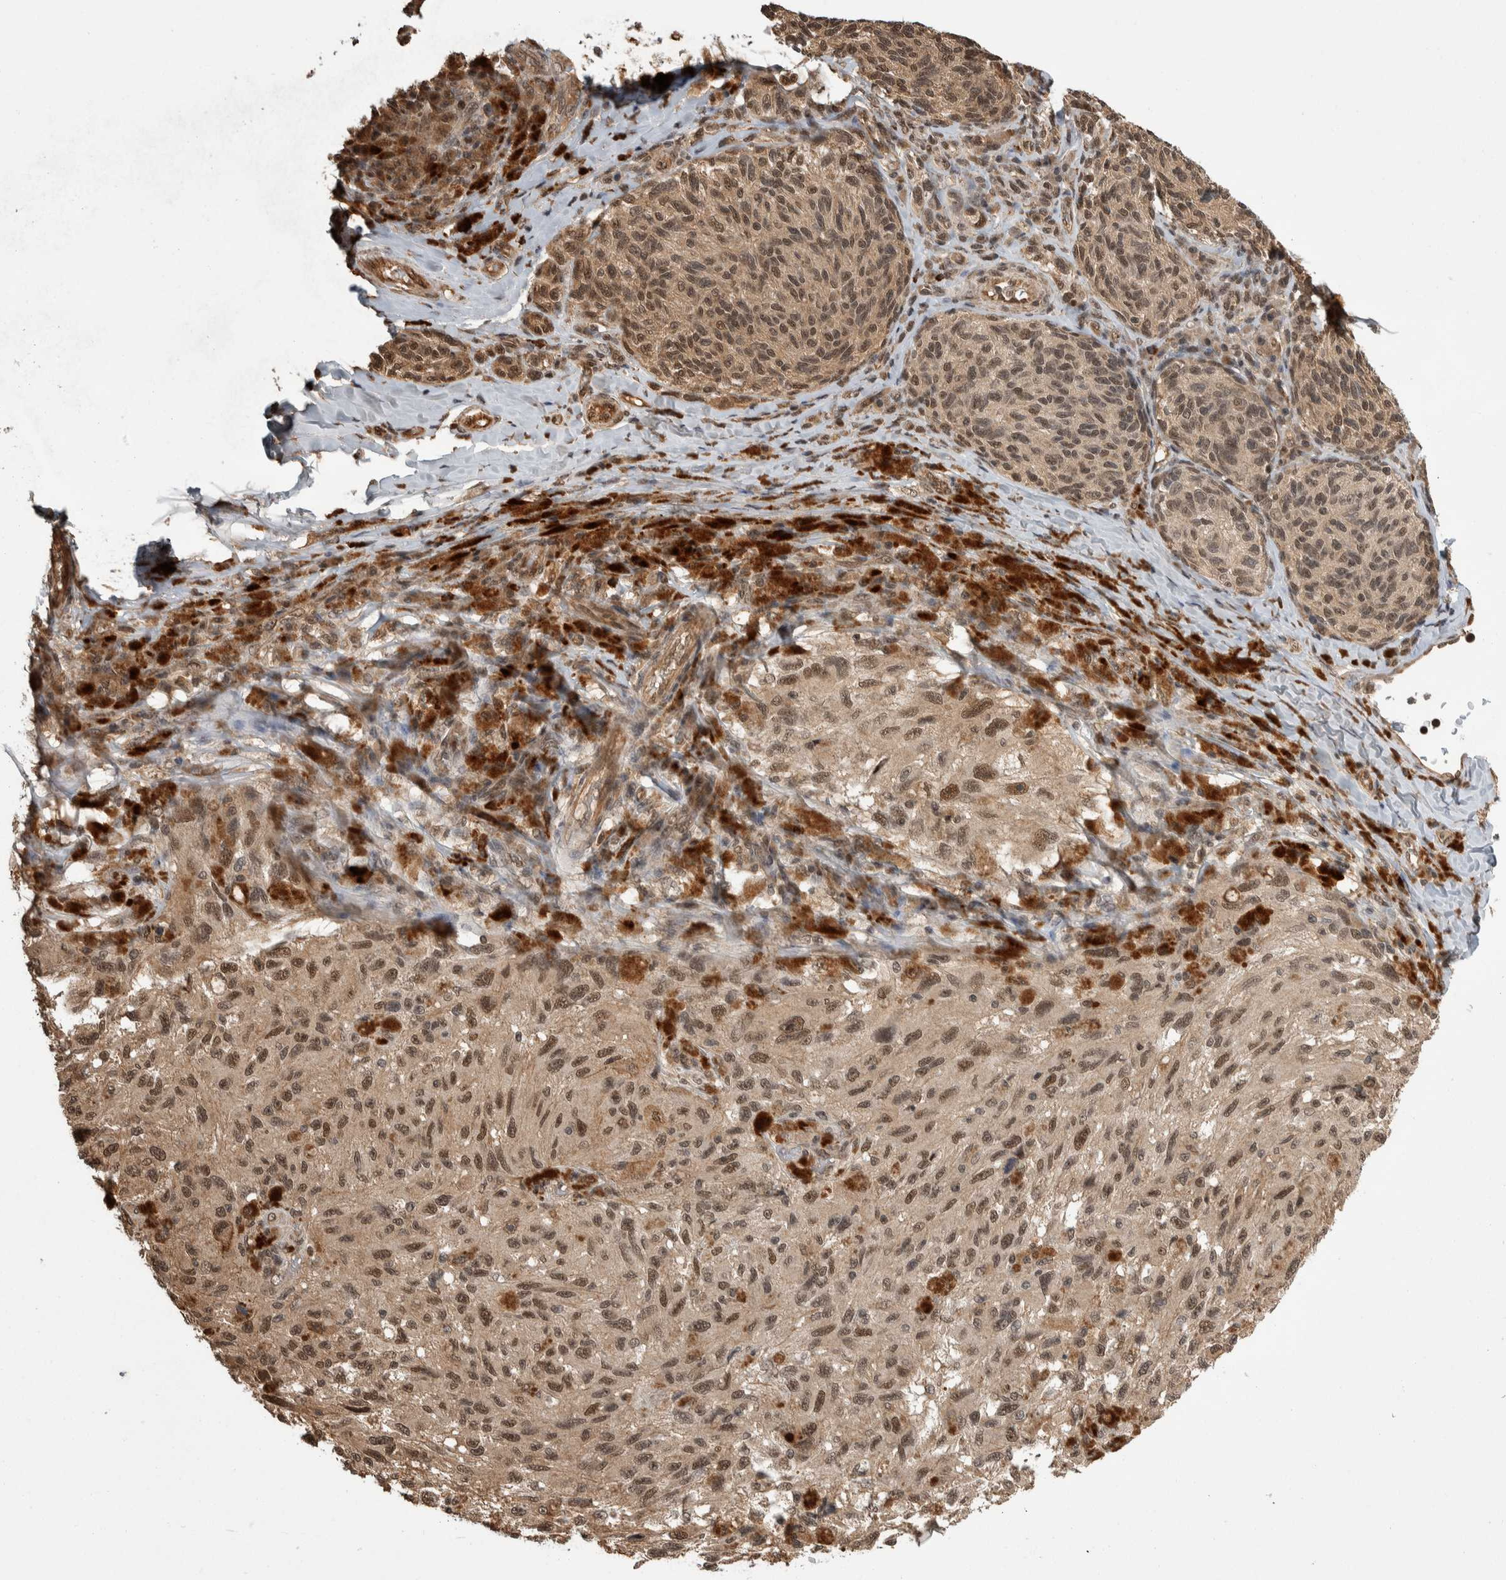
{"staining": {"intensity": "moderate", "quantity": ">75%", "location": "nuclear"}, "tissue": "melanoma", "cell_type": "Tumor cells", "image_type": "cancer", "snomed": [{"axis": "morphology", "description": "Malignant melanoma, NOS"}, {"axis": "topography", "description": "Skin"}], "caption": "Immunohistochemical staining of human melanoma displays medium levels of moderate nuclear protein positivity in about >75% of tumor cells.", "gene": "ZNF592", "patient": {"sex": "female", "age": 73}}